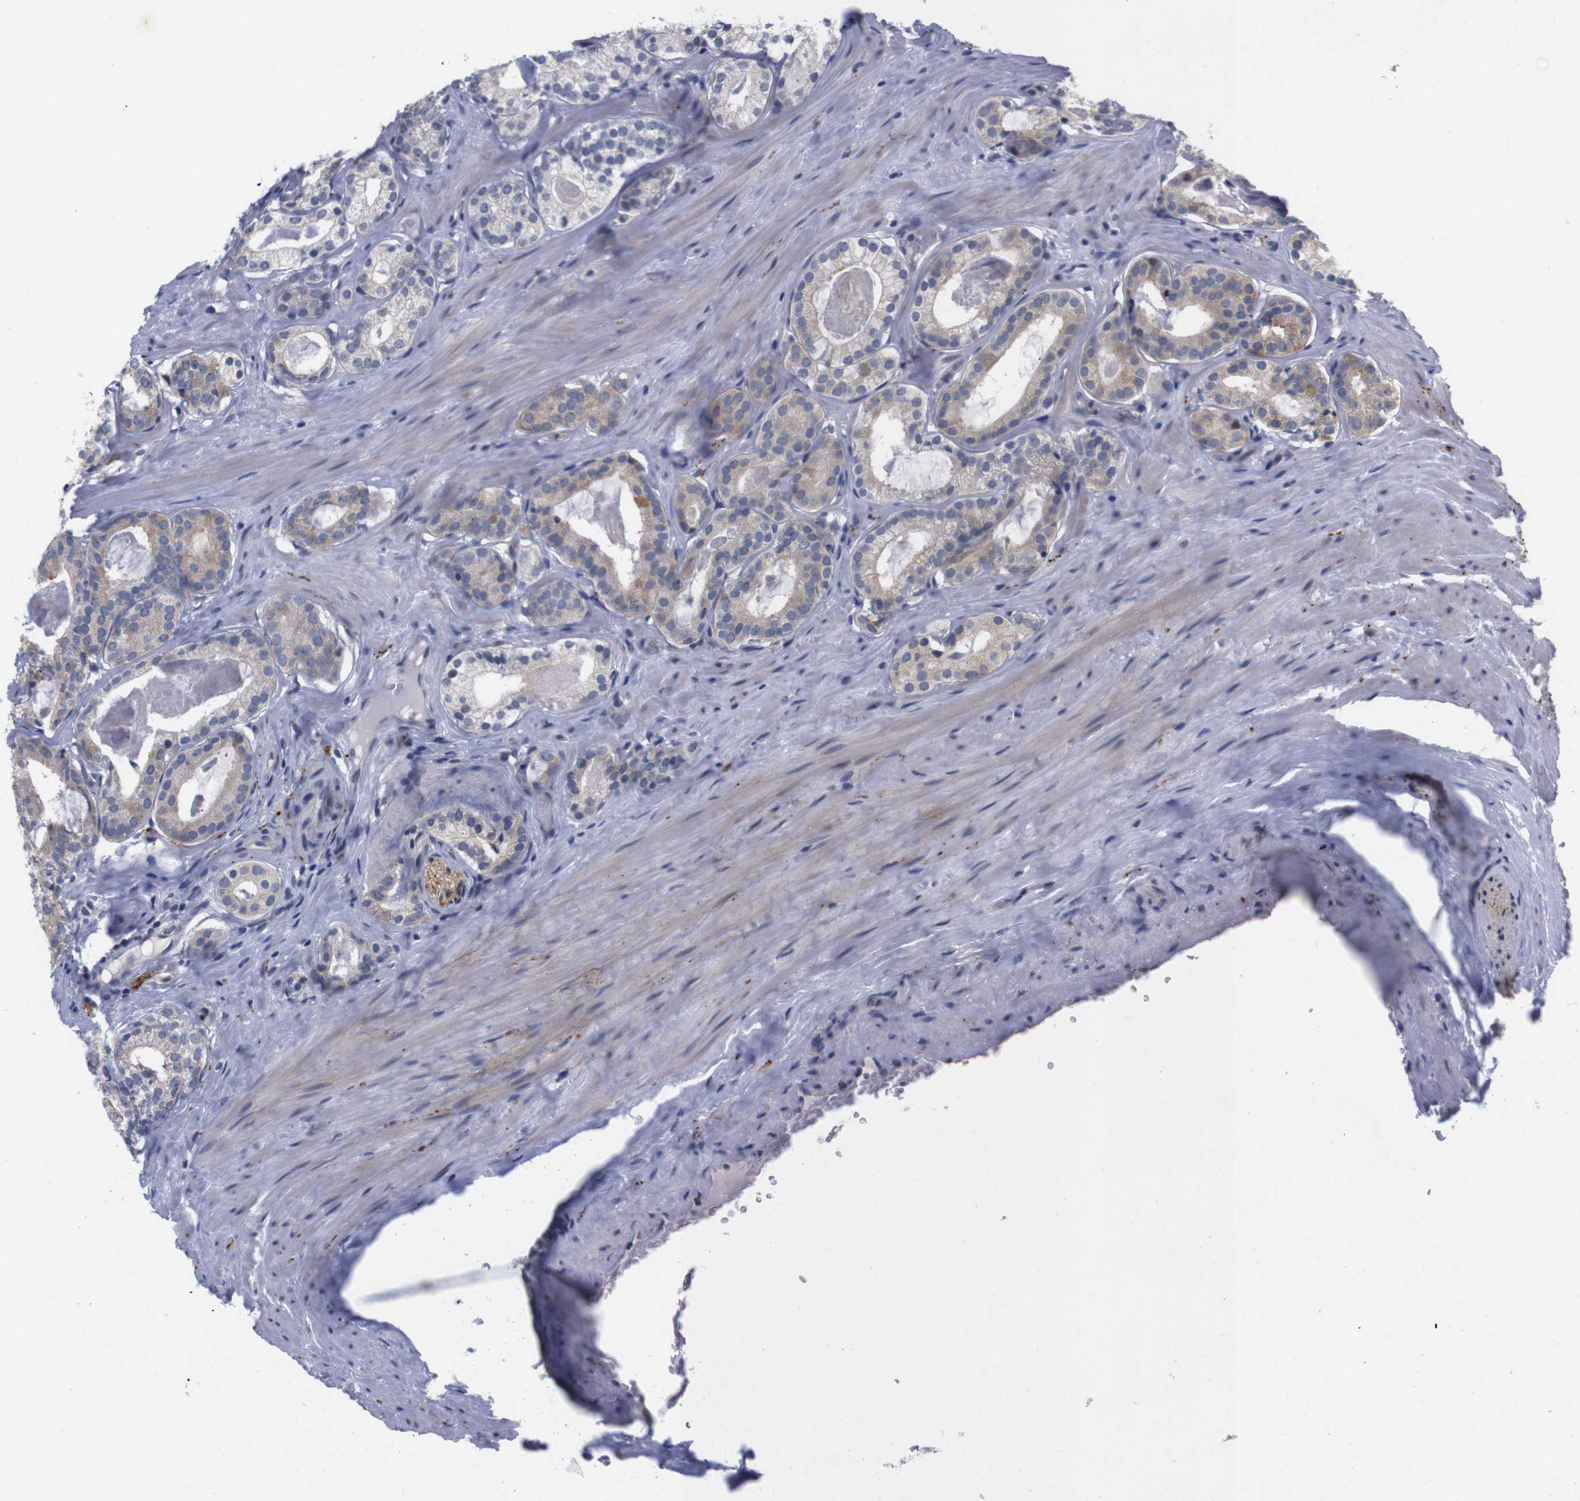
{"staining": {"intensity": "weak", "quantity": "25%-75%", "location": "cytoplasmic/membranous"}, "tissue": "prostate cancer", "cell_type": "Tumor cells", "image_type": "cancer", "snomed": [{"axis": "morphology", "description": "Adenocarcinoma, Low grade"}, {"axis": "topography", "description": "Prostate"}], "caption": "Low-grade adenocarcinoma (prostate) stained for a protein exhibits weak cytoplasmic/membranous positivity in tumor cells. (Stains: DAB in brown, nuclei in blue, Microscopy: brightfield microscopy at high magnification).", "gene": "TNFRSF21", "patient": {"sex": "male", "age": 59}}